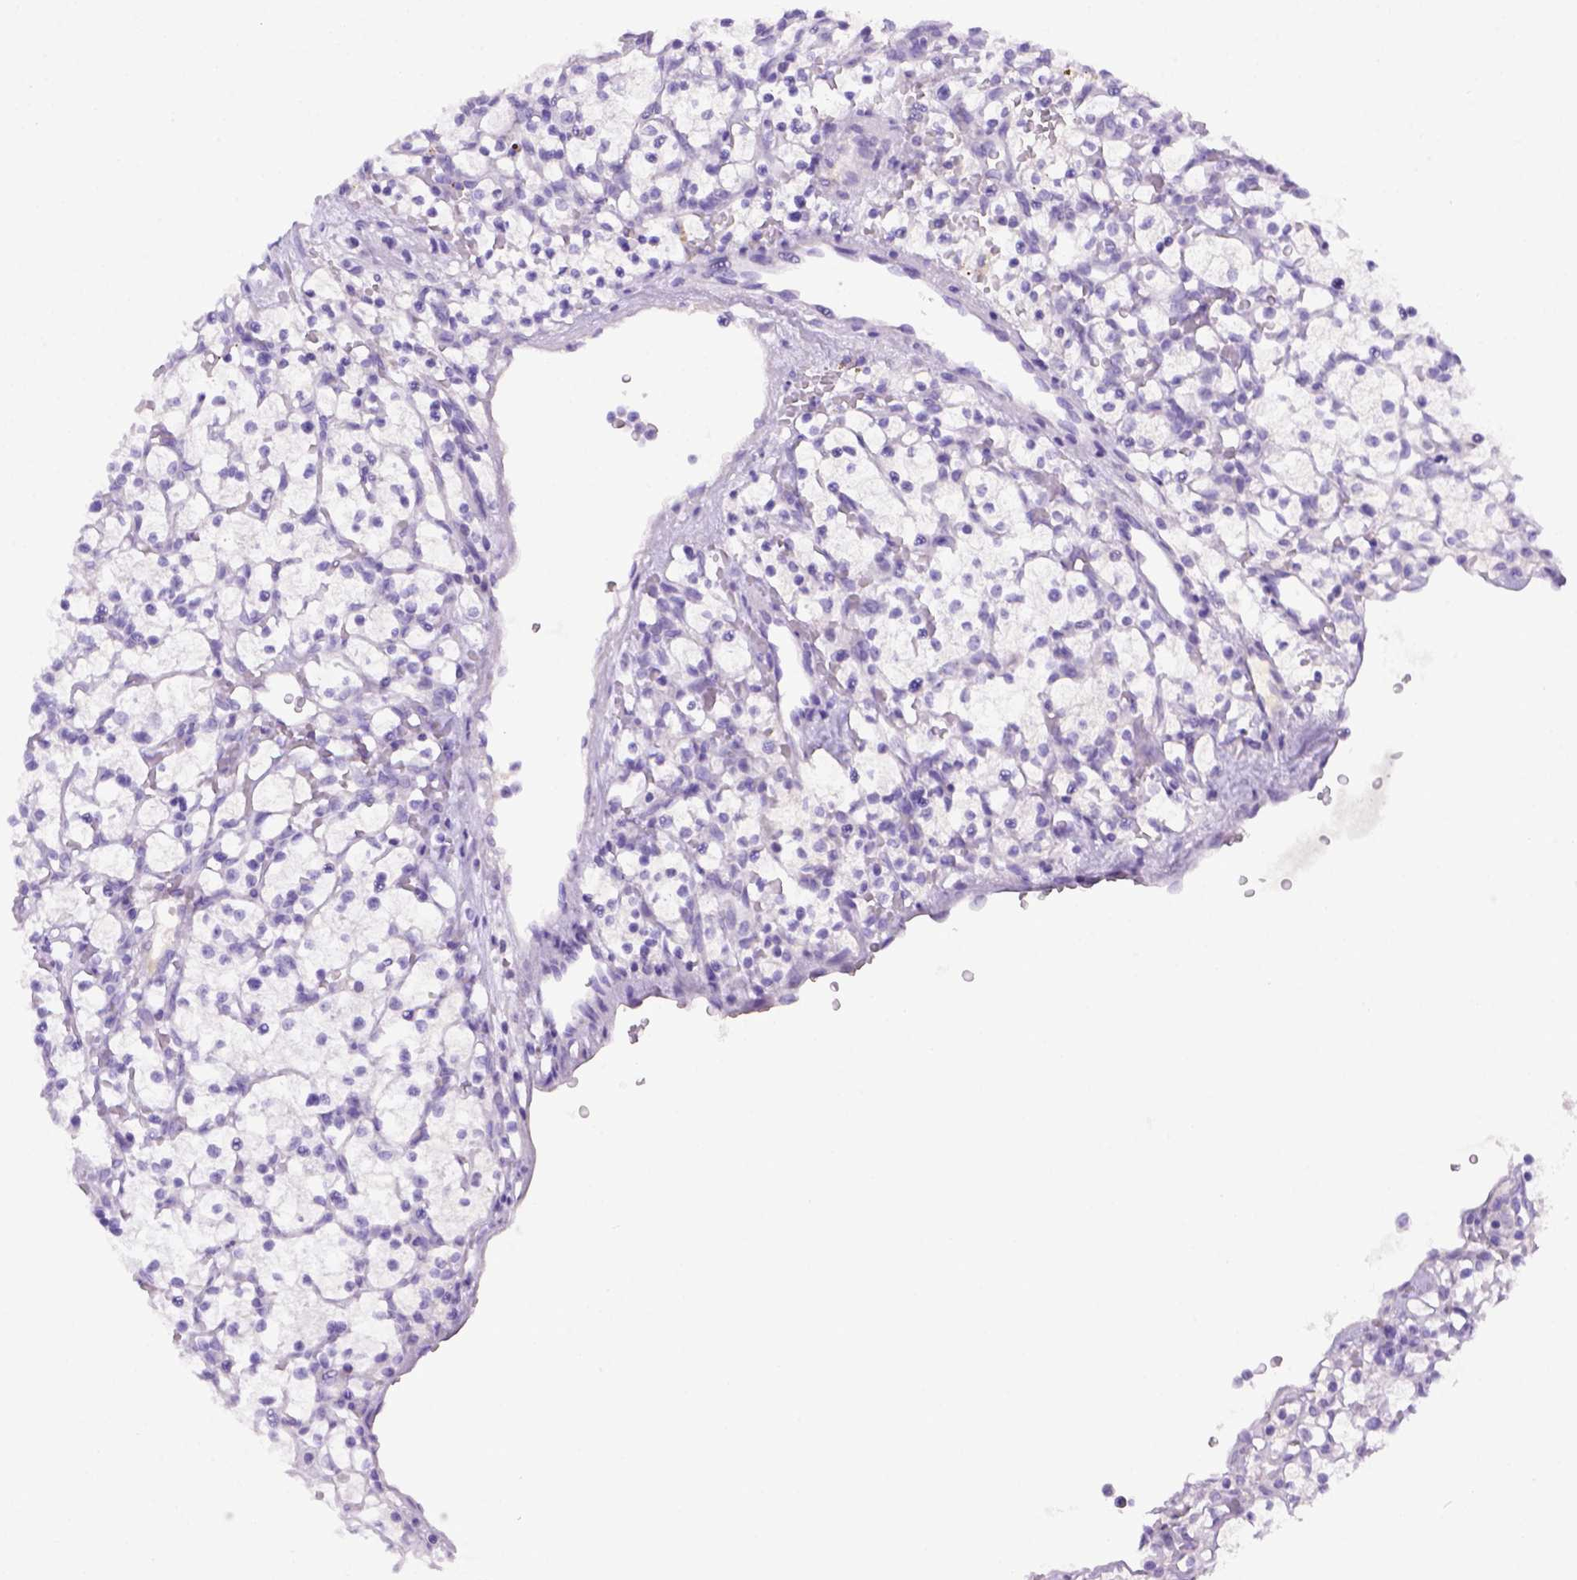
{"staining": {"intensity": "negative", "quantity": "none", "location": "none"}, "tissue": "renal cancer", "cell_type": "Tumor cells", "image_type": "cancer", "snomed": [{"axis": "morphology", "description": "Adenocarcinoma, NOS"}, {"axis": "topography", "description": "Kidney"}], "caption": "A photomicrograph of human renal adenocarcinoma is negative for staining in tumor cells.", "gene": "ITIH4", "patient": {"sex": "female", "age": 64}}